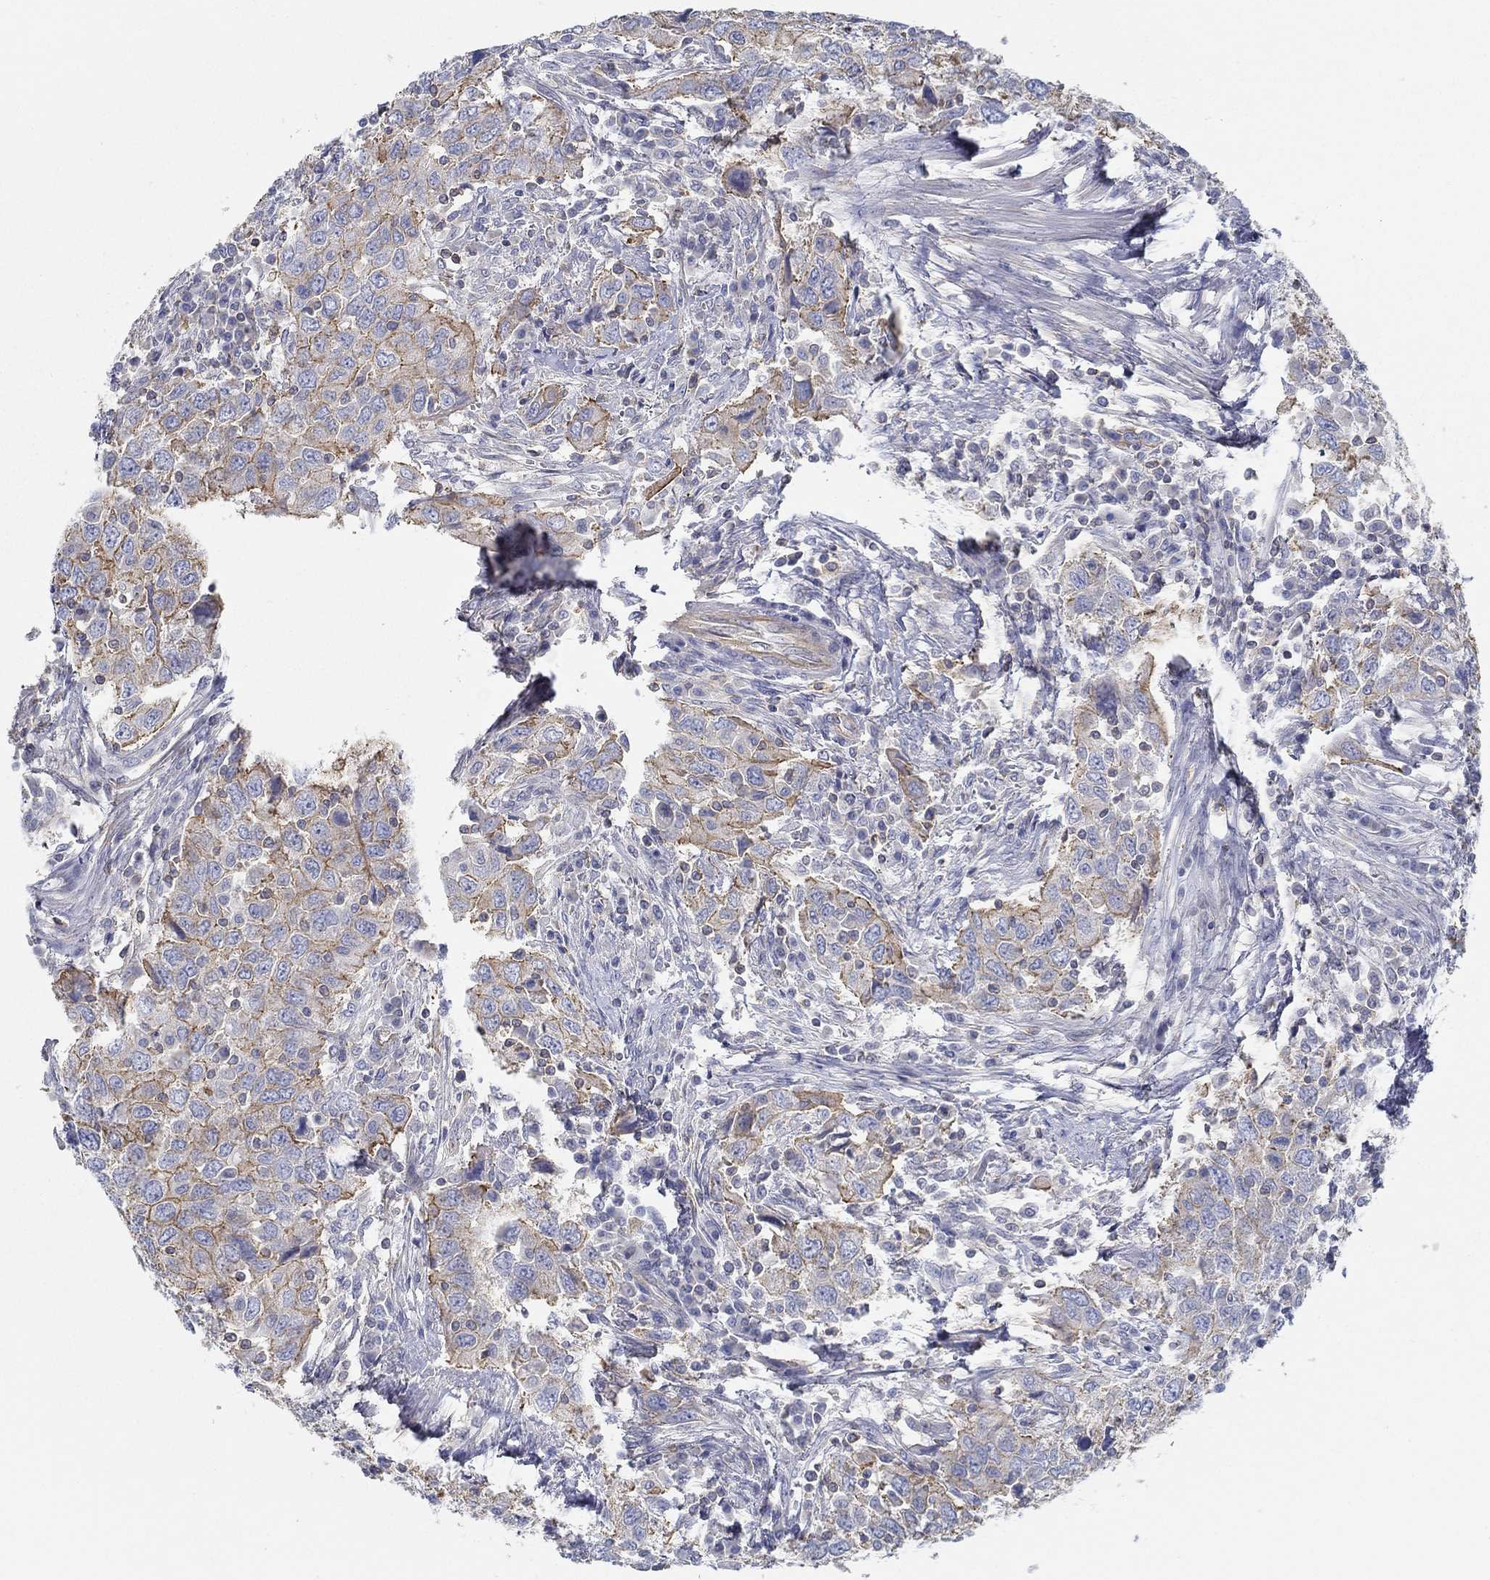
{"staining": {"intensity": "strong", "quantity": "<25%", "location": "cytoplasmic/membranous"}, "tissue": "urothelial cancer", "cell_type": "Tumor cells", "image_type": "cancer", "snomed": [{"axis": "morphology", "description": "Urothelial carcinoma, High grade"}, {"axis": "topography", "description": "Urinary bladder"}], "caption": "Urothelial cancer stained for a protein (brown) exhibits strong cytoplasmic/membranous positive positivity in about <25% of tumor cells.", "gene": "BBOF1", "patient": {"sex": "male", "age": 76}}